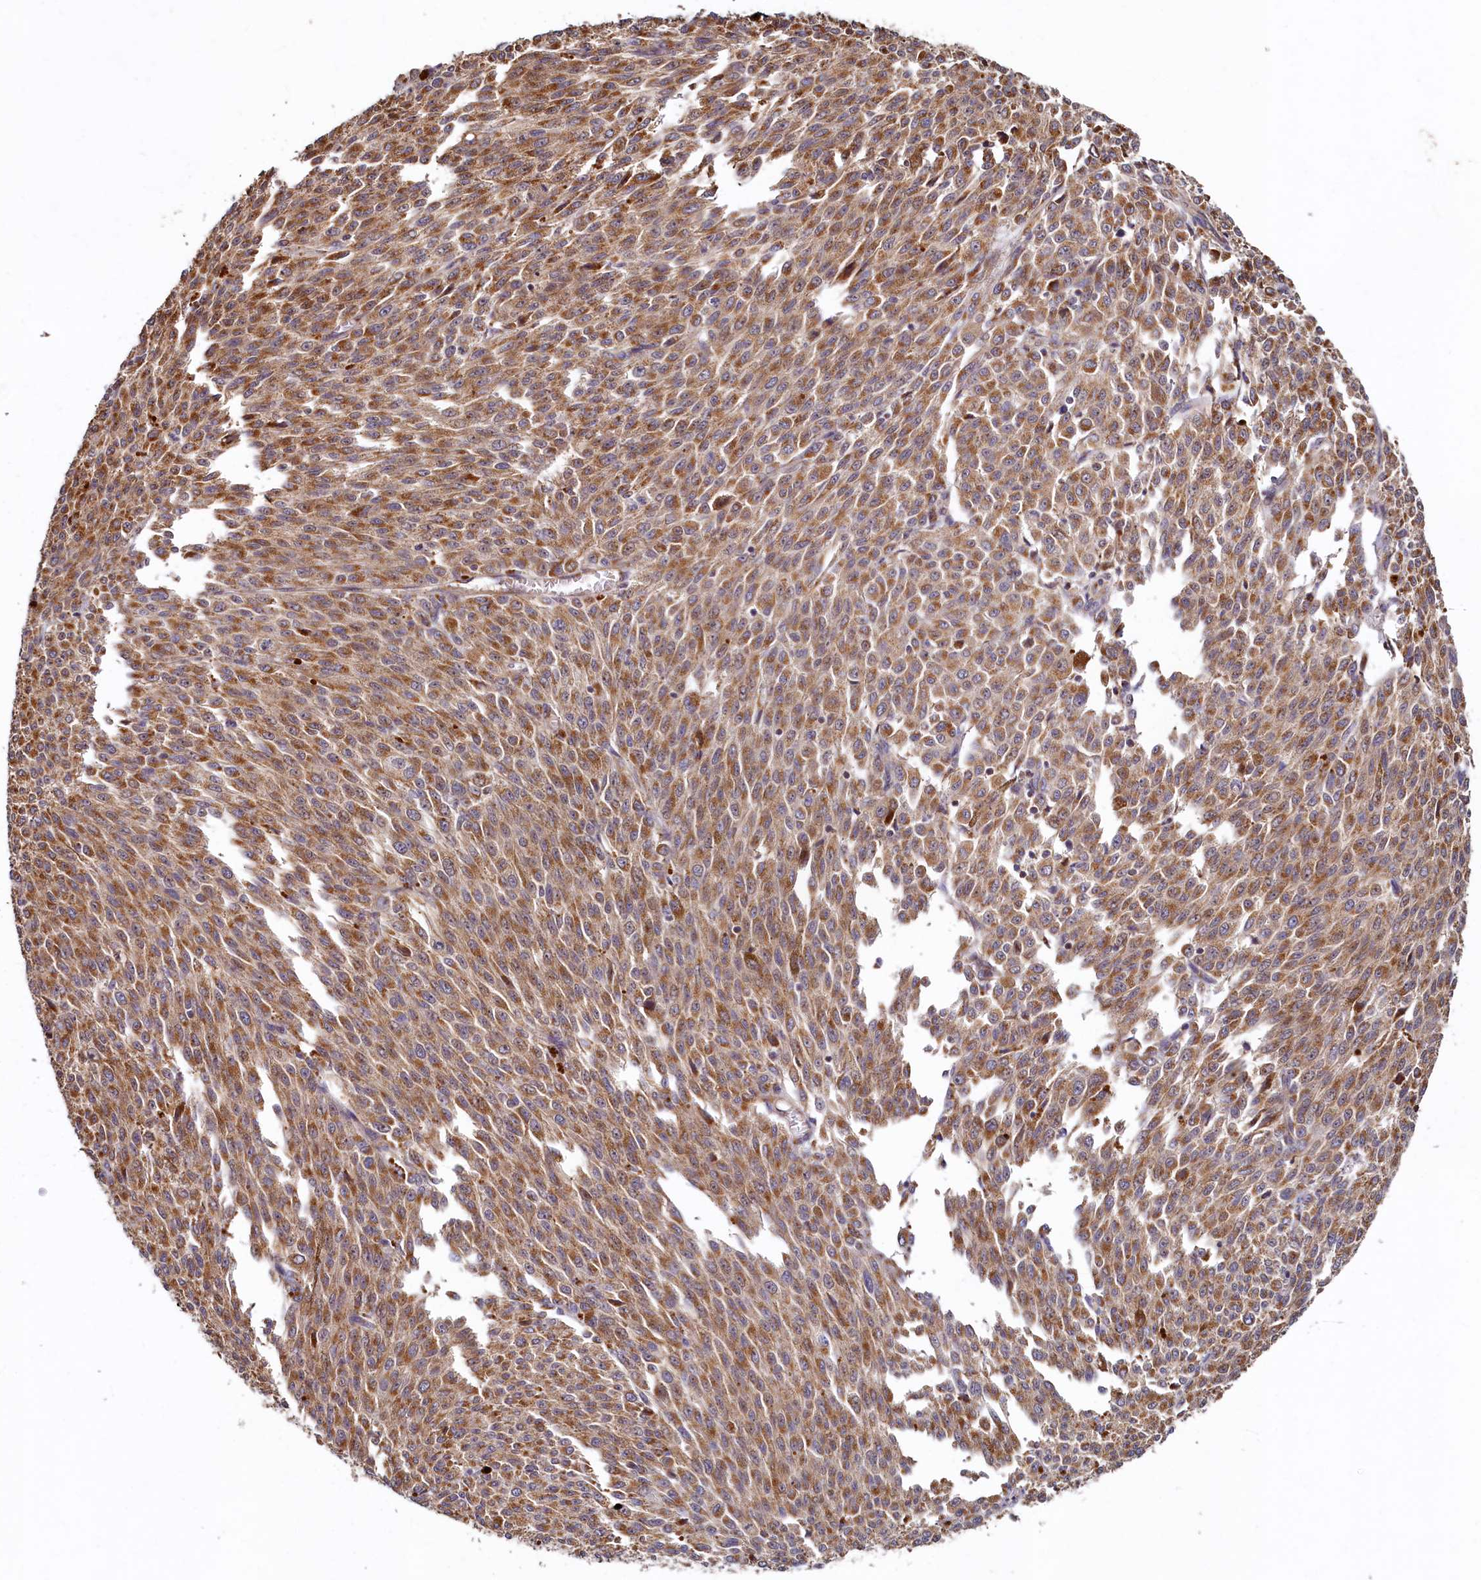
{"staining": {"intensity": "moderate", "quantity": ">75%", "location": "cytoplasmic/membranous"}, "tissue": "melanoma", "cell_type": "Tumor cells", "image_type": "cancer", "snomed": [{"axis": "morphology", "description": "Malignant melanoma, NOS"}, {"axis": "topography", "description": "Skin"}], "caption": "A histopathology image of human melanoma stained for a protein exhibits moderate cytoplasmic/membranous brown staining in tumor cells.", "gene": "NCKAP5L", "patient": {"sex": "female", "age": 52}}